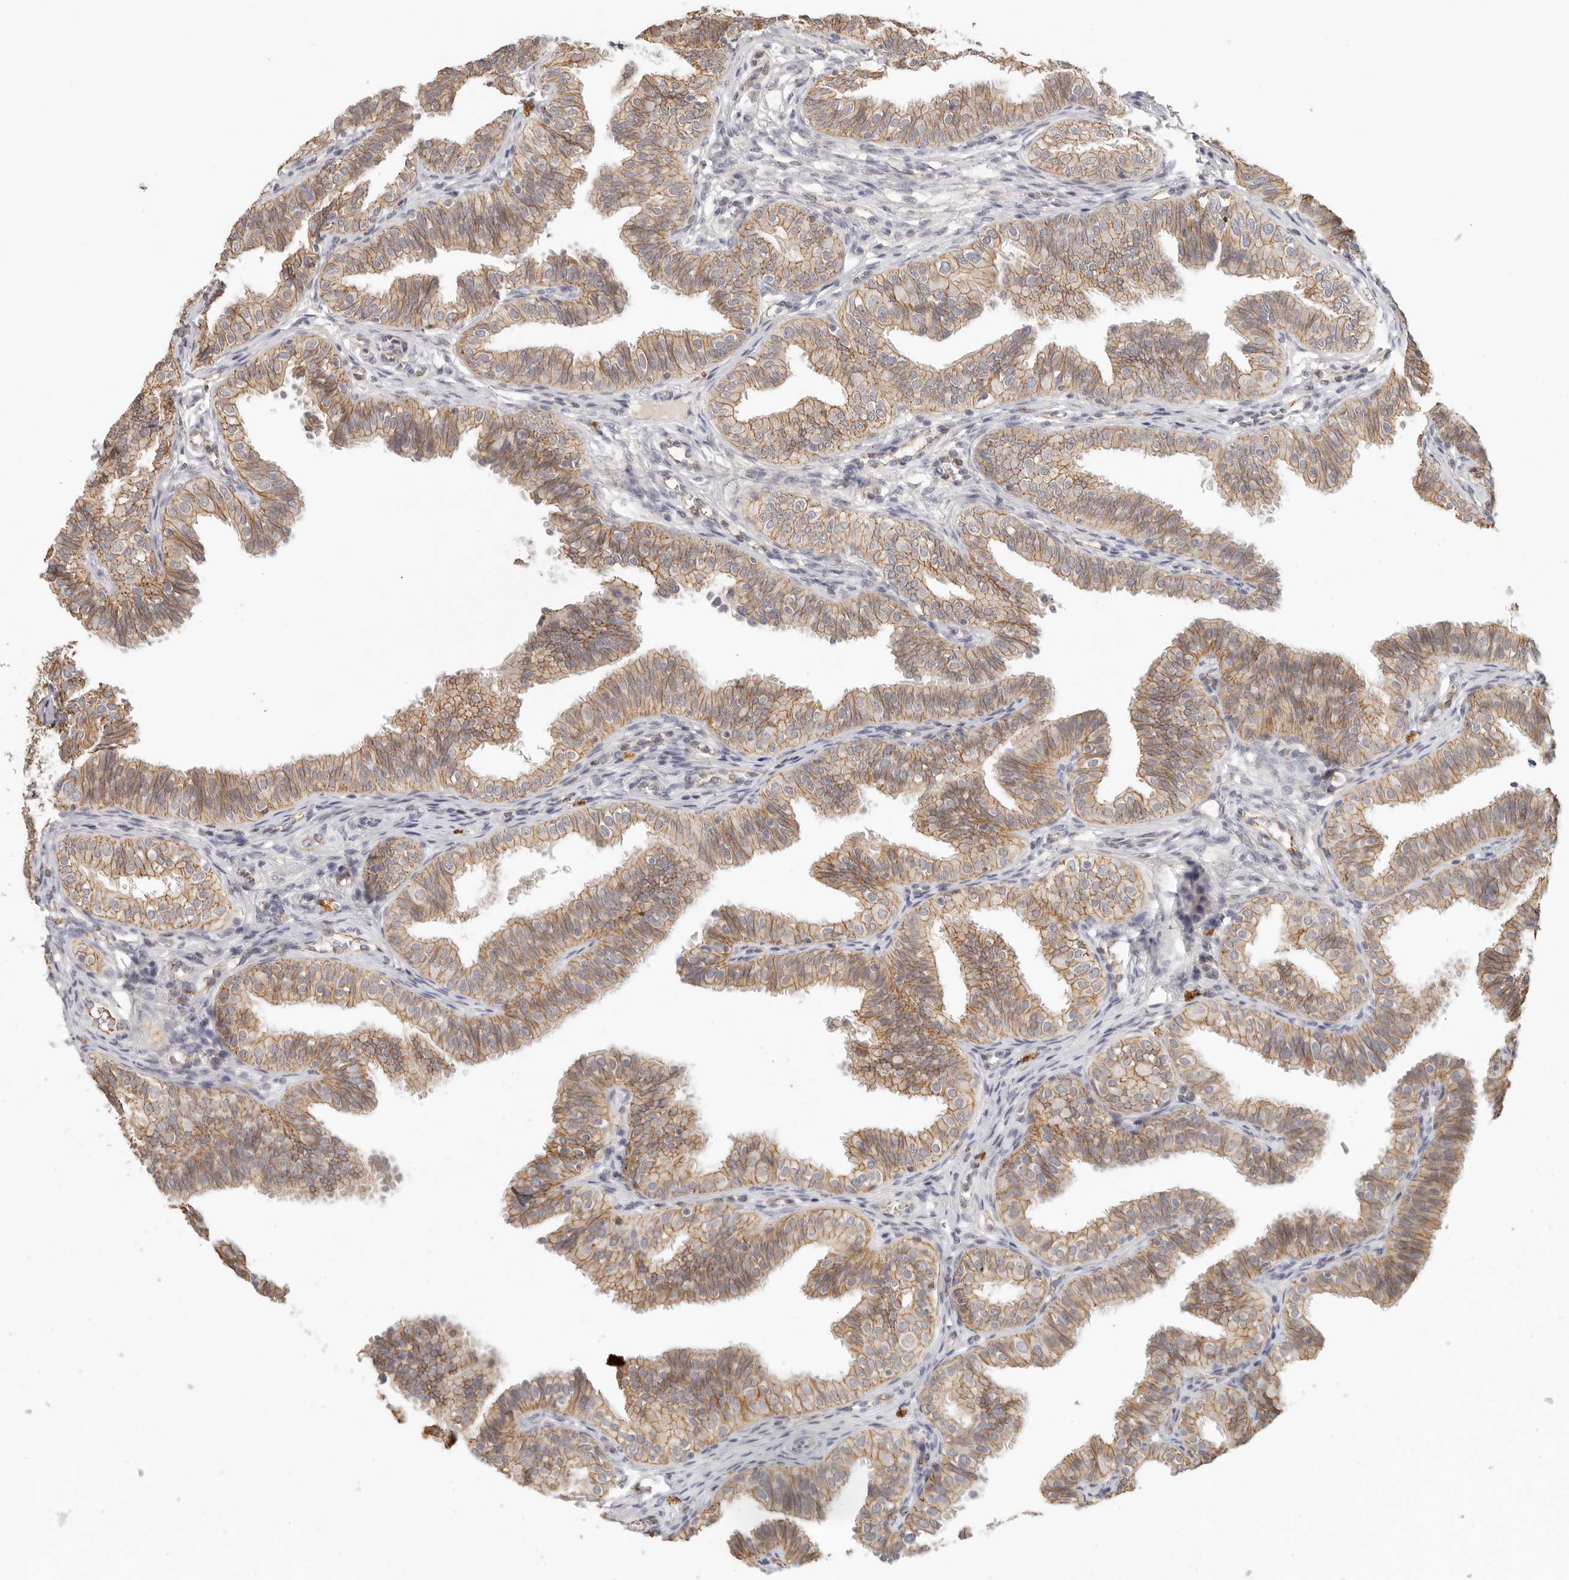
{"staining": {"intensity": "moderate", "quantity": ">75%", "location": "cytoplasmic/membranous"}, "tissue": "fallopian tube", "cell_type": "Glandular cells", "image_type": "normal", "snomed": [{"axis": "morphology", "description": "Normal tissue, NOS"}, {"axis": "topography", "description": "Fallopian tube"}], "caption": "This is a photomicrograph of IHC staining of benign fallopian tube, which shows moderate staining in the cytoplasmic/membranous of glandular cells.", "gene": "ANXA9", "patient": {"sex": "female", "age": 35}}